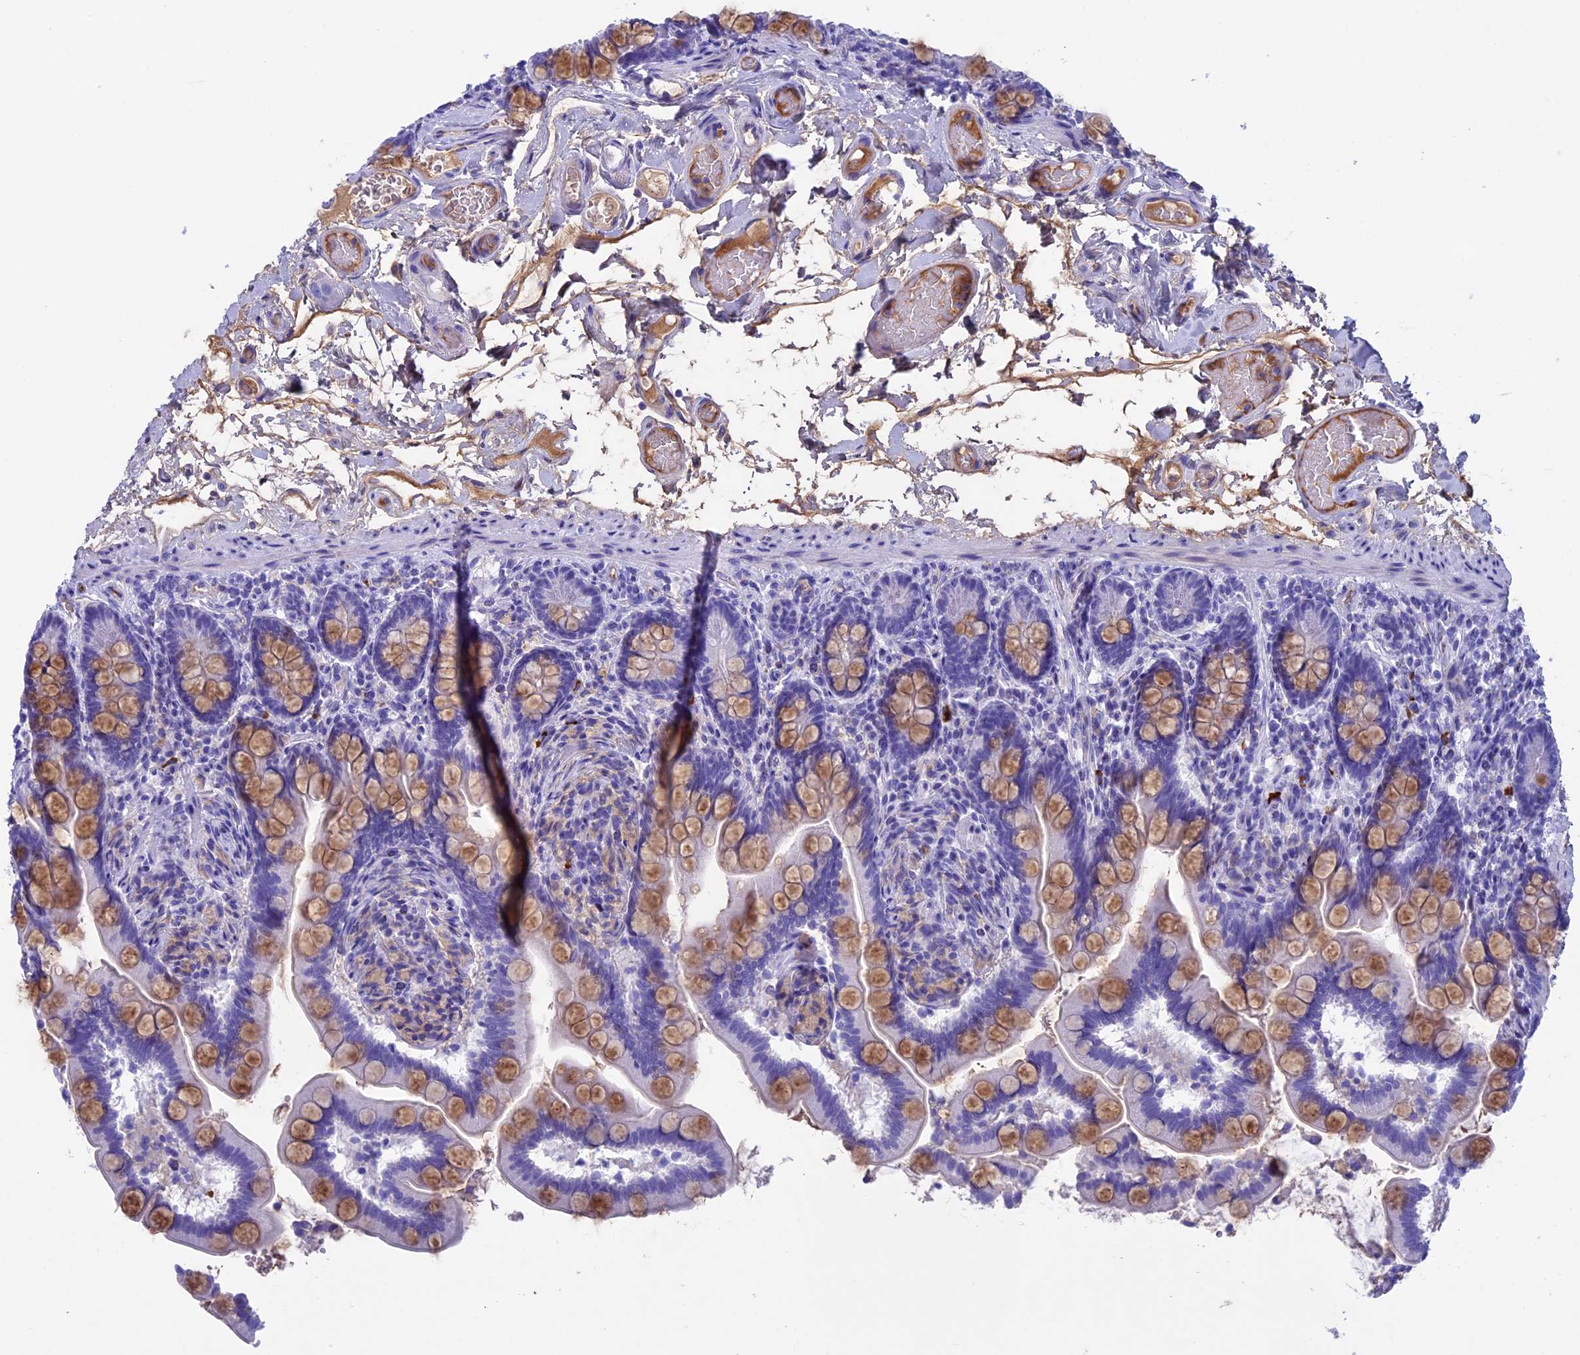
{"staining": {"intensity": "moderate", "quantity": "25%-75%", "location": "cytoplasmic/membranous"}, "tissue": "small intestine", "cell_type": "Glandular cells", "image_type": "normal", "snomed": [{"axis": "morphology", "description": "Normal tissue, NOS"}, {"axis": "topography", "description": "Small intestine"}], "caption": "Glandular cells reveal moderate cytoplasmic/membranous positivity in about 25%-75% of cells in unremarkable small intestine.", "gene": "IGSF6", "patient": {"sex": "female", "age": 64}}